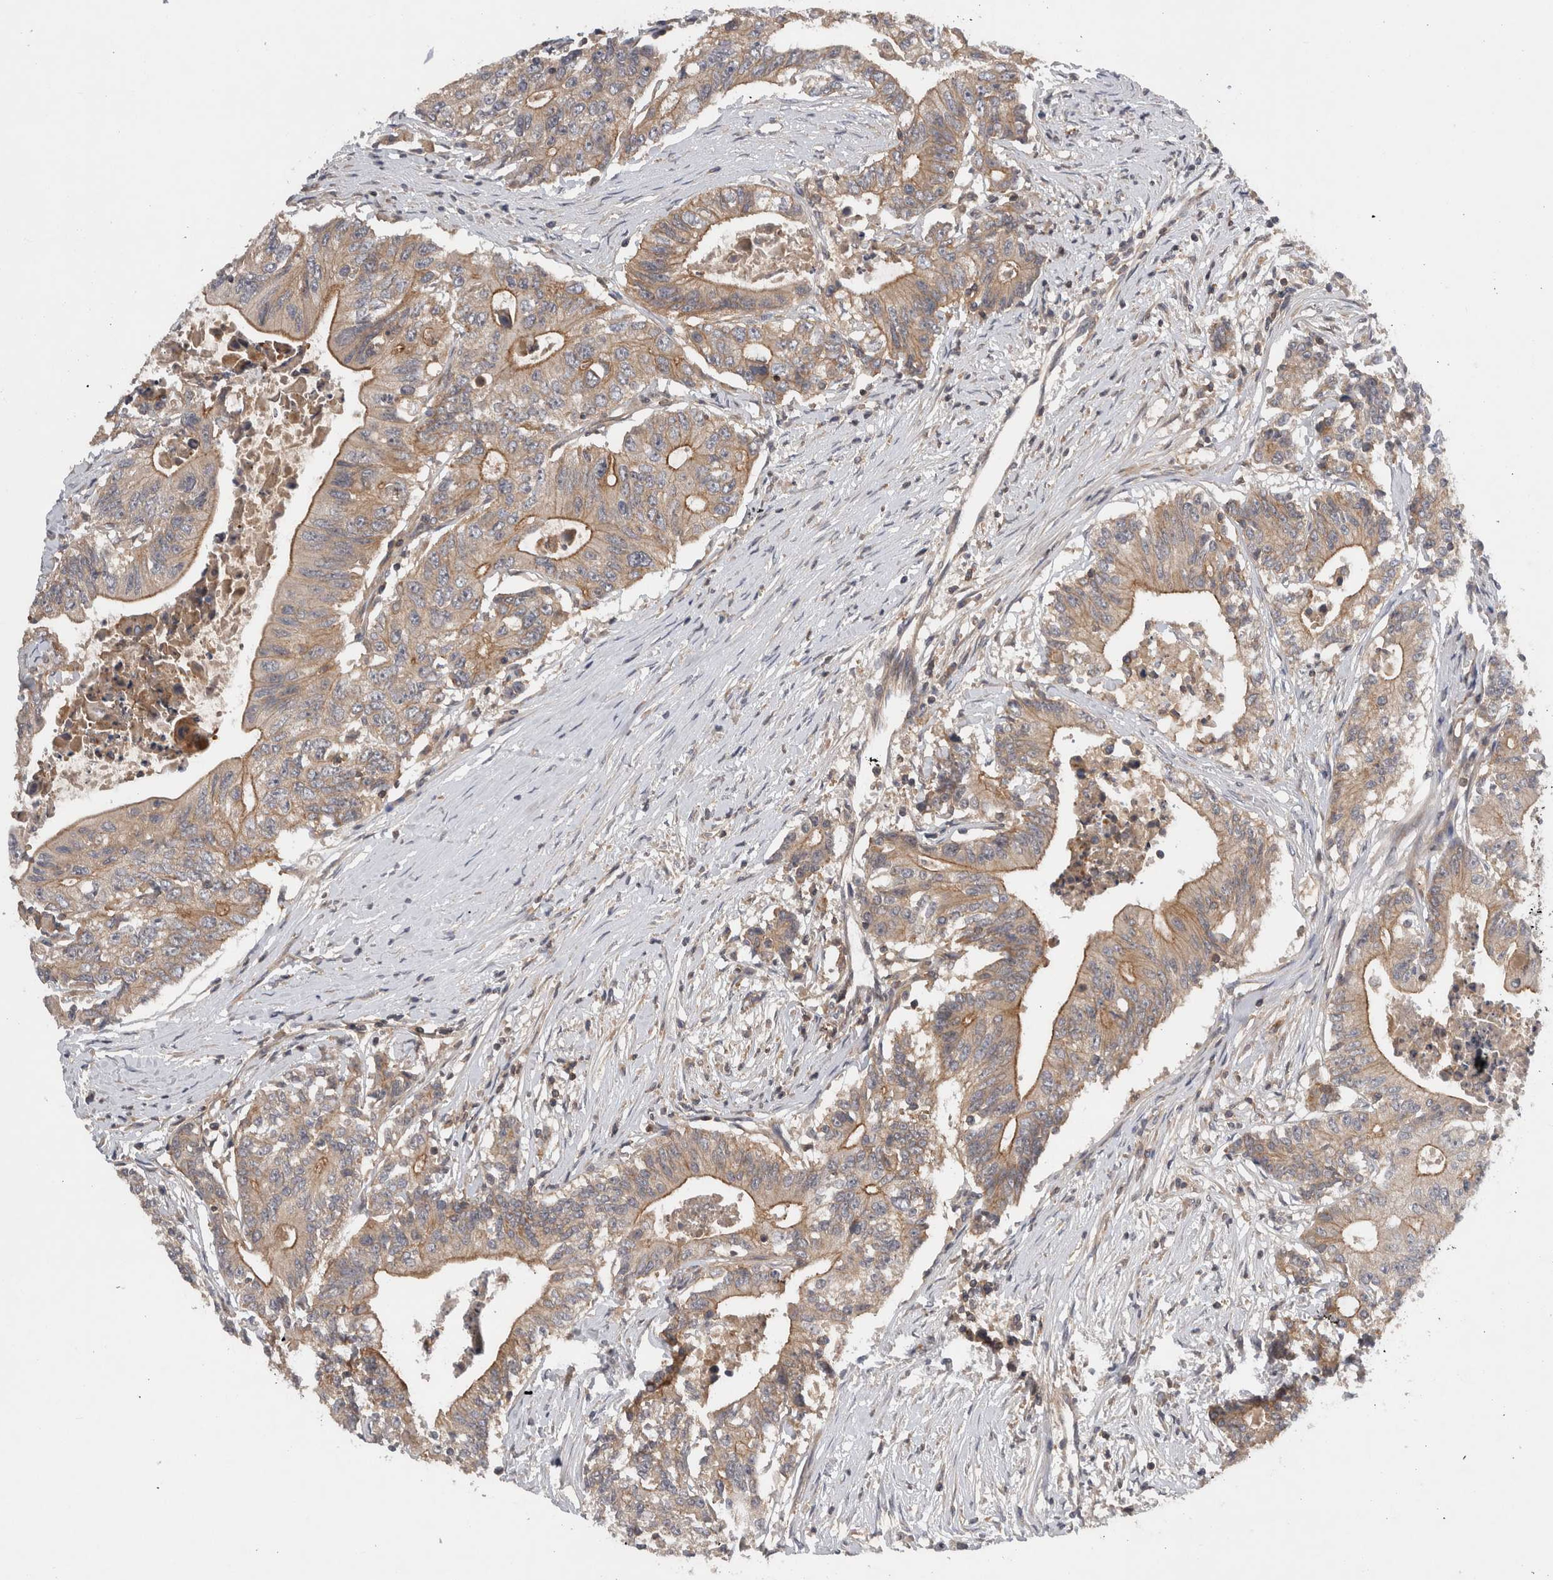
{"staining": {"intensity": "weak", "quantity": ">75%", "location": "cytoplasmic/membranous"}, "tissue": "colorectal cancer", "cell_type": "Tumor cells", "image_type": "cancer", "snomed": [{"axis": "morphology", "description": "Adenocarcinoma, NOS"}, {"axis": "topography", "description": "Colon"}], "caption": "The histopathology image displays a brown stain indicating the presence of a protein in the cytoplasmic/membranous of tumor cells in colorectal cancer. (brown staining indicates protein expression, while blue staining denotes nuclei).", "gene": "SCARA5", "patient": {"sex": "female", "age": 77}}